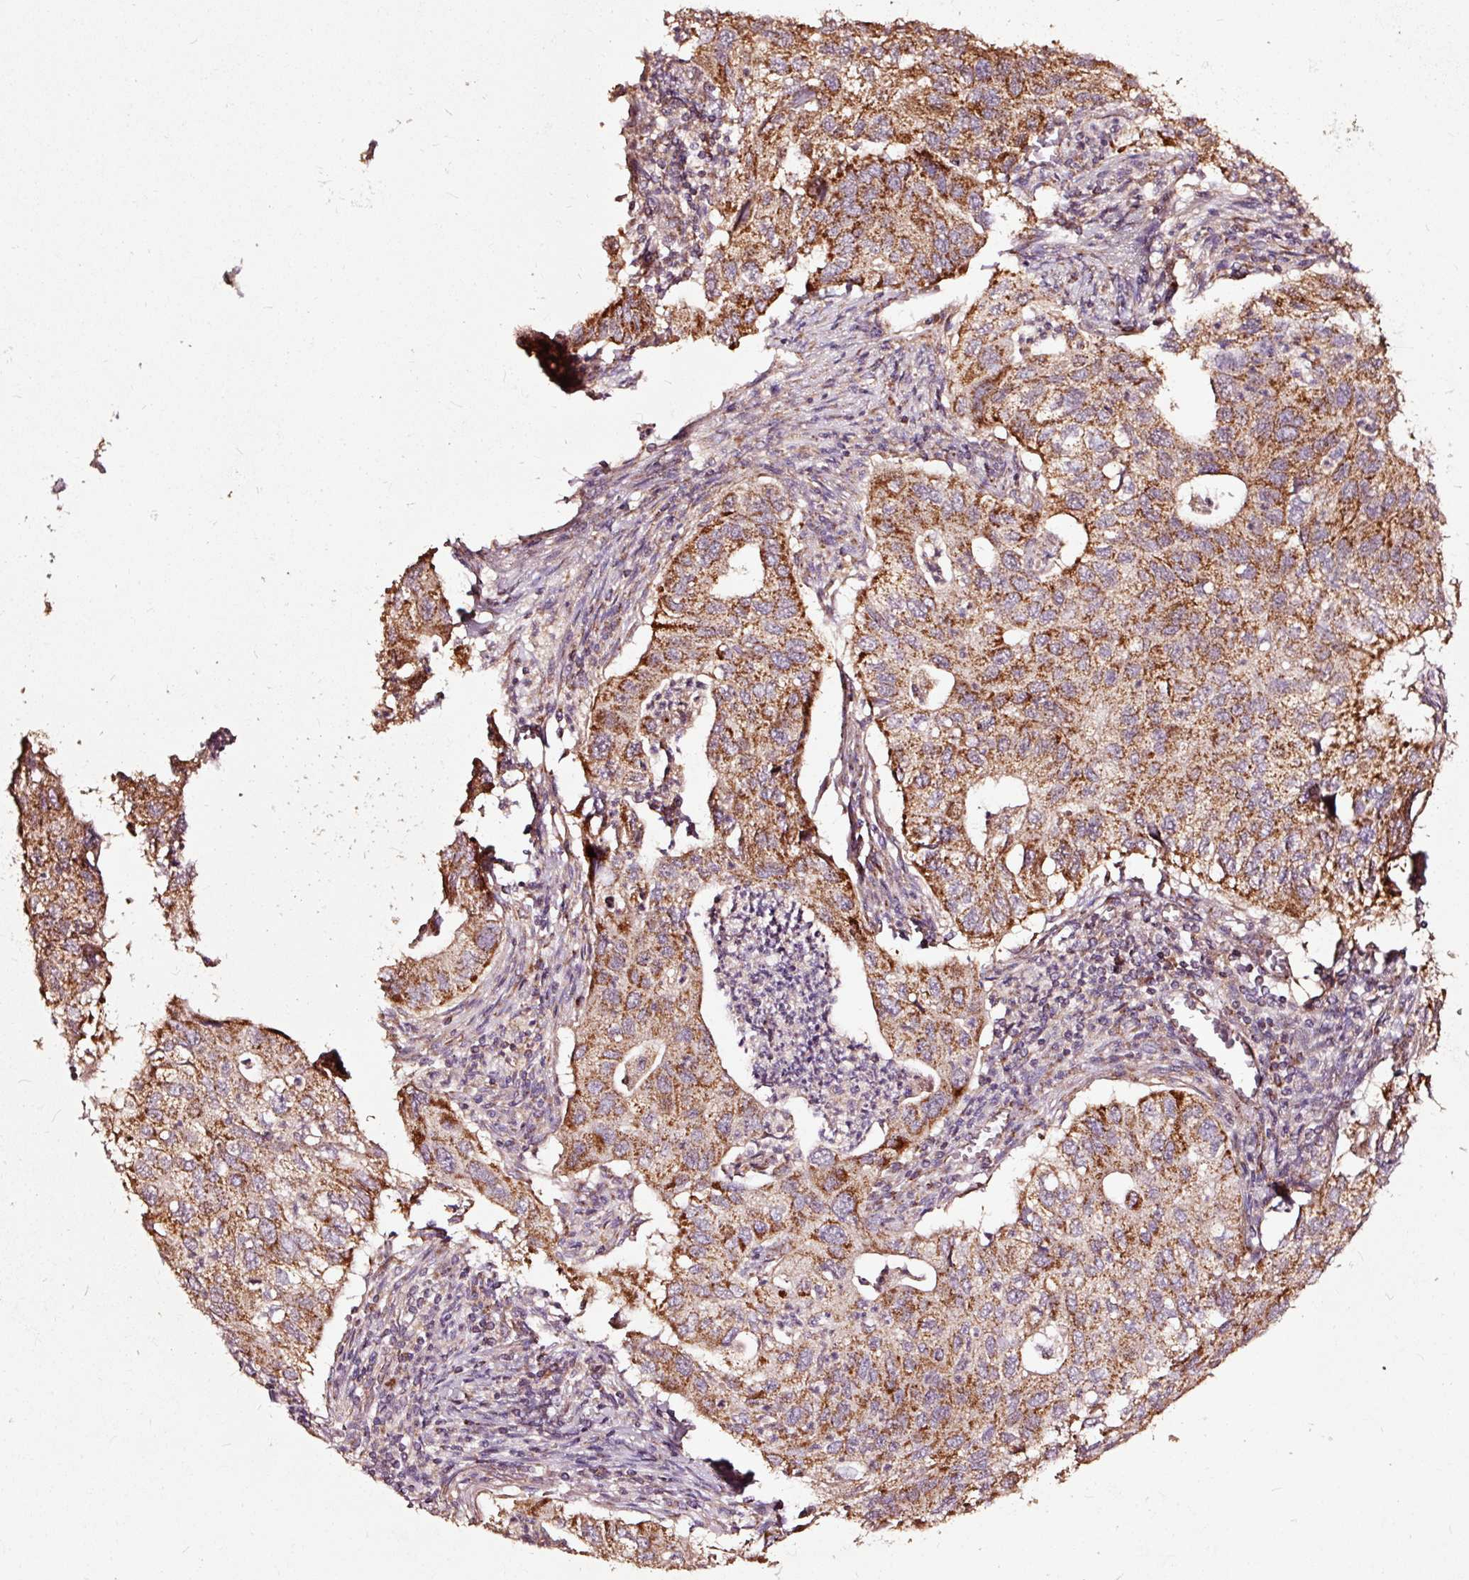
{"staining": {"intensity": "strong", "quantity": ">75%", "location": "cytoplasmic/membranous"}, "tissue": "lung cancer", "cell_type": "Tumor cells", "image_type": "cancer", "snomed": [{"axis": "morphology", "description": "Adenocarcinoma, NOS"}, {"axis": "topography", "description": "Lung"}], "caption": "This histopathology image displays immunohistochemistry (IHC) staining of lung cancer (adenocarcinoma), with high strong cytoplasmic/membranous positivity in approximately >75% of tumor cells.", "gene": "TPM1", "patient": {"sex": "male", "age": 48}}